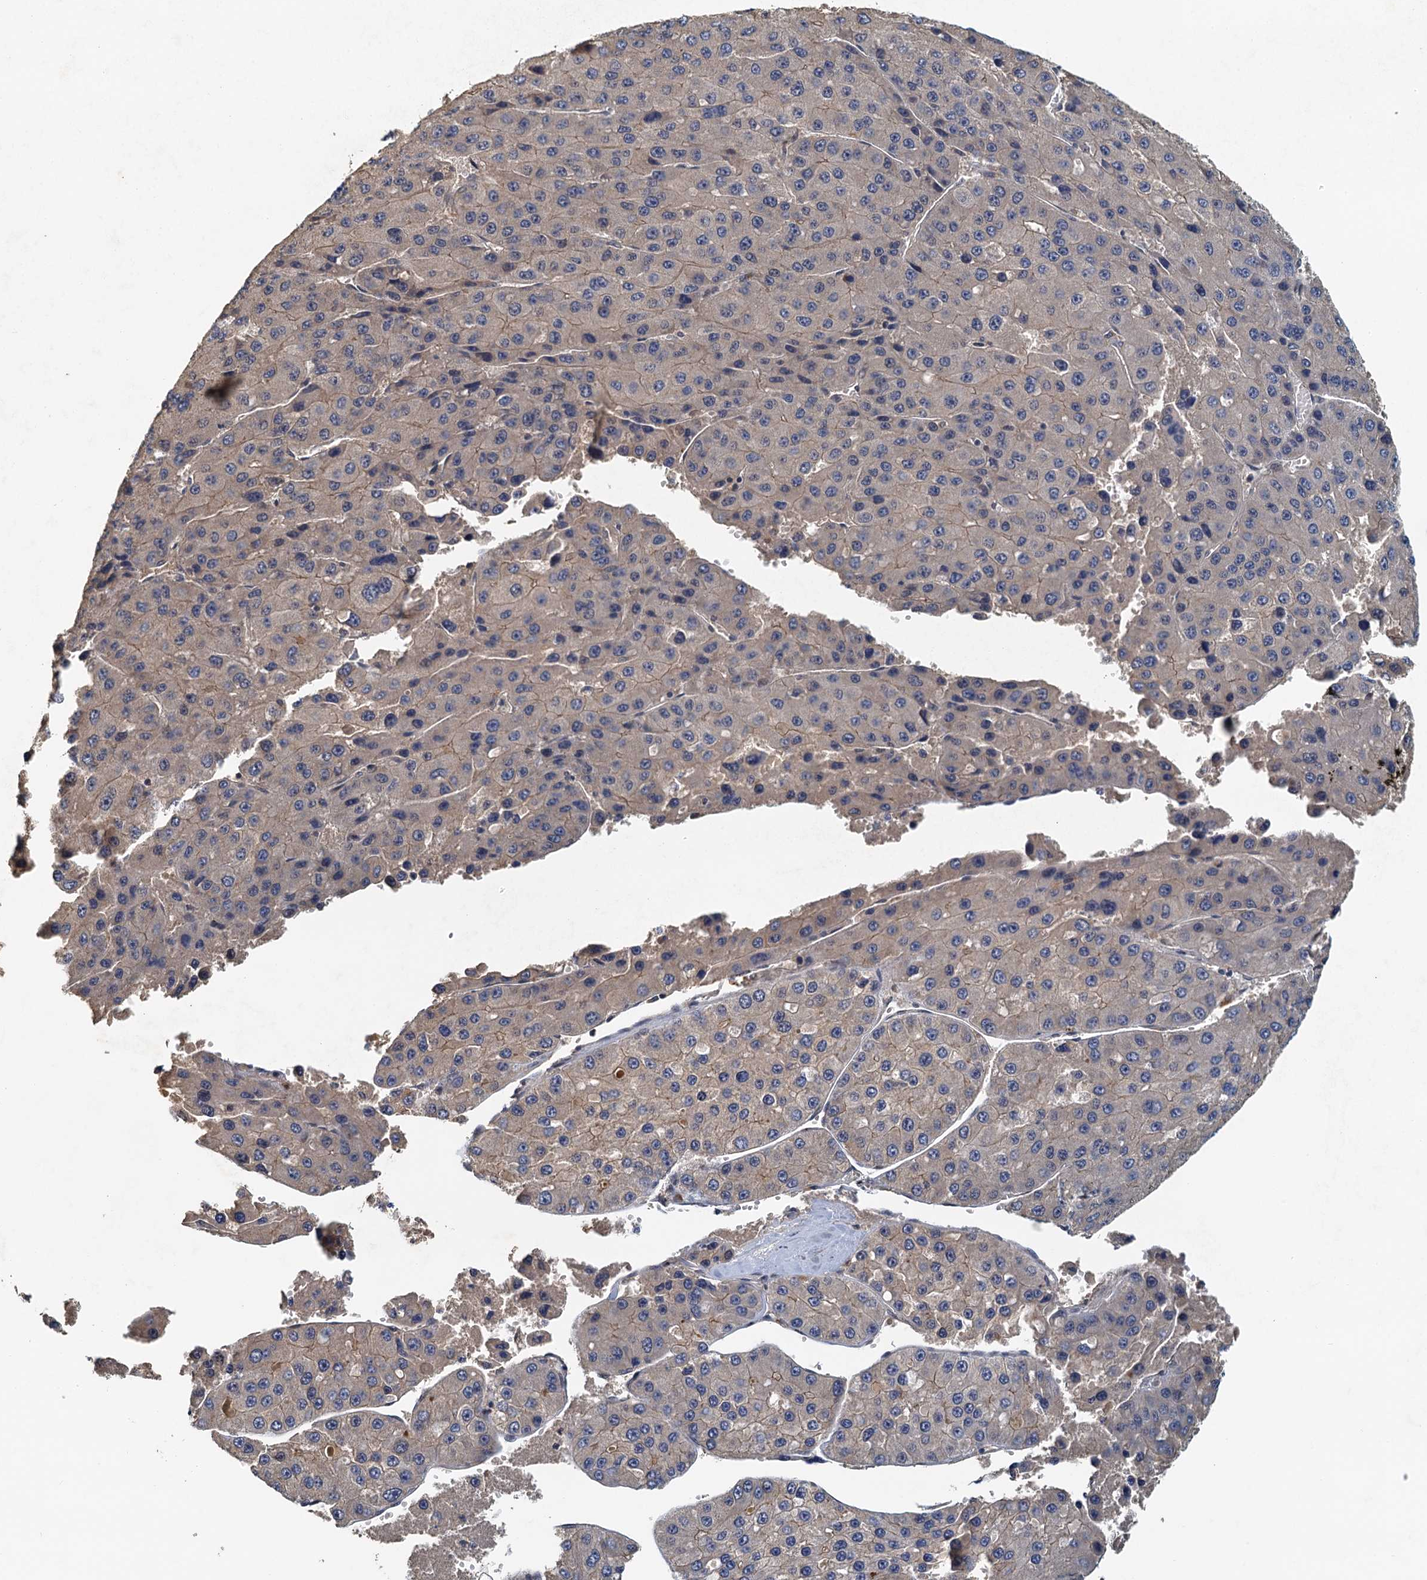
{"staining": {"intensity": "weak", "quantity": "<25%", "location": "cytoplasmic/membranous"}, "tissue": "liver cancer", "cell_type": "Tumor cells", "image_type": "cancer", "snomed": [{"axis": "morphology", "description": "Carcinoma, Hepatocellular, NOS"}, {"axis": "topography", "description": "Liver"}], "caption": "The image reveals no staining of tumor cells in liver hepatocellular carcinoma.", "gene": "UBL7", "patient": {"sex": "female", "age": 73}}